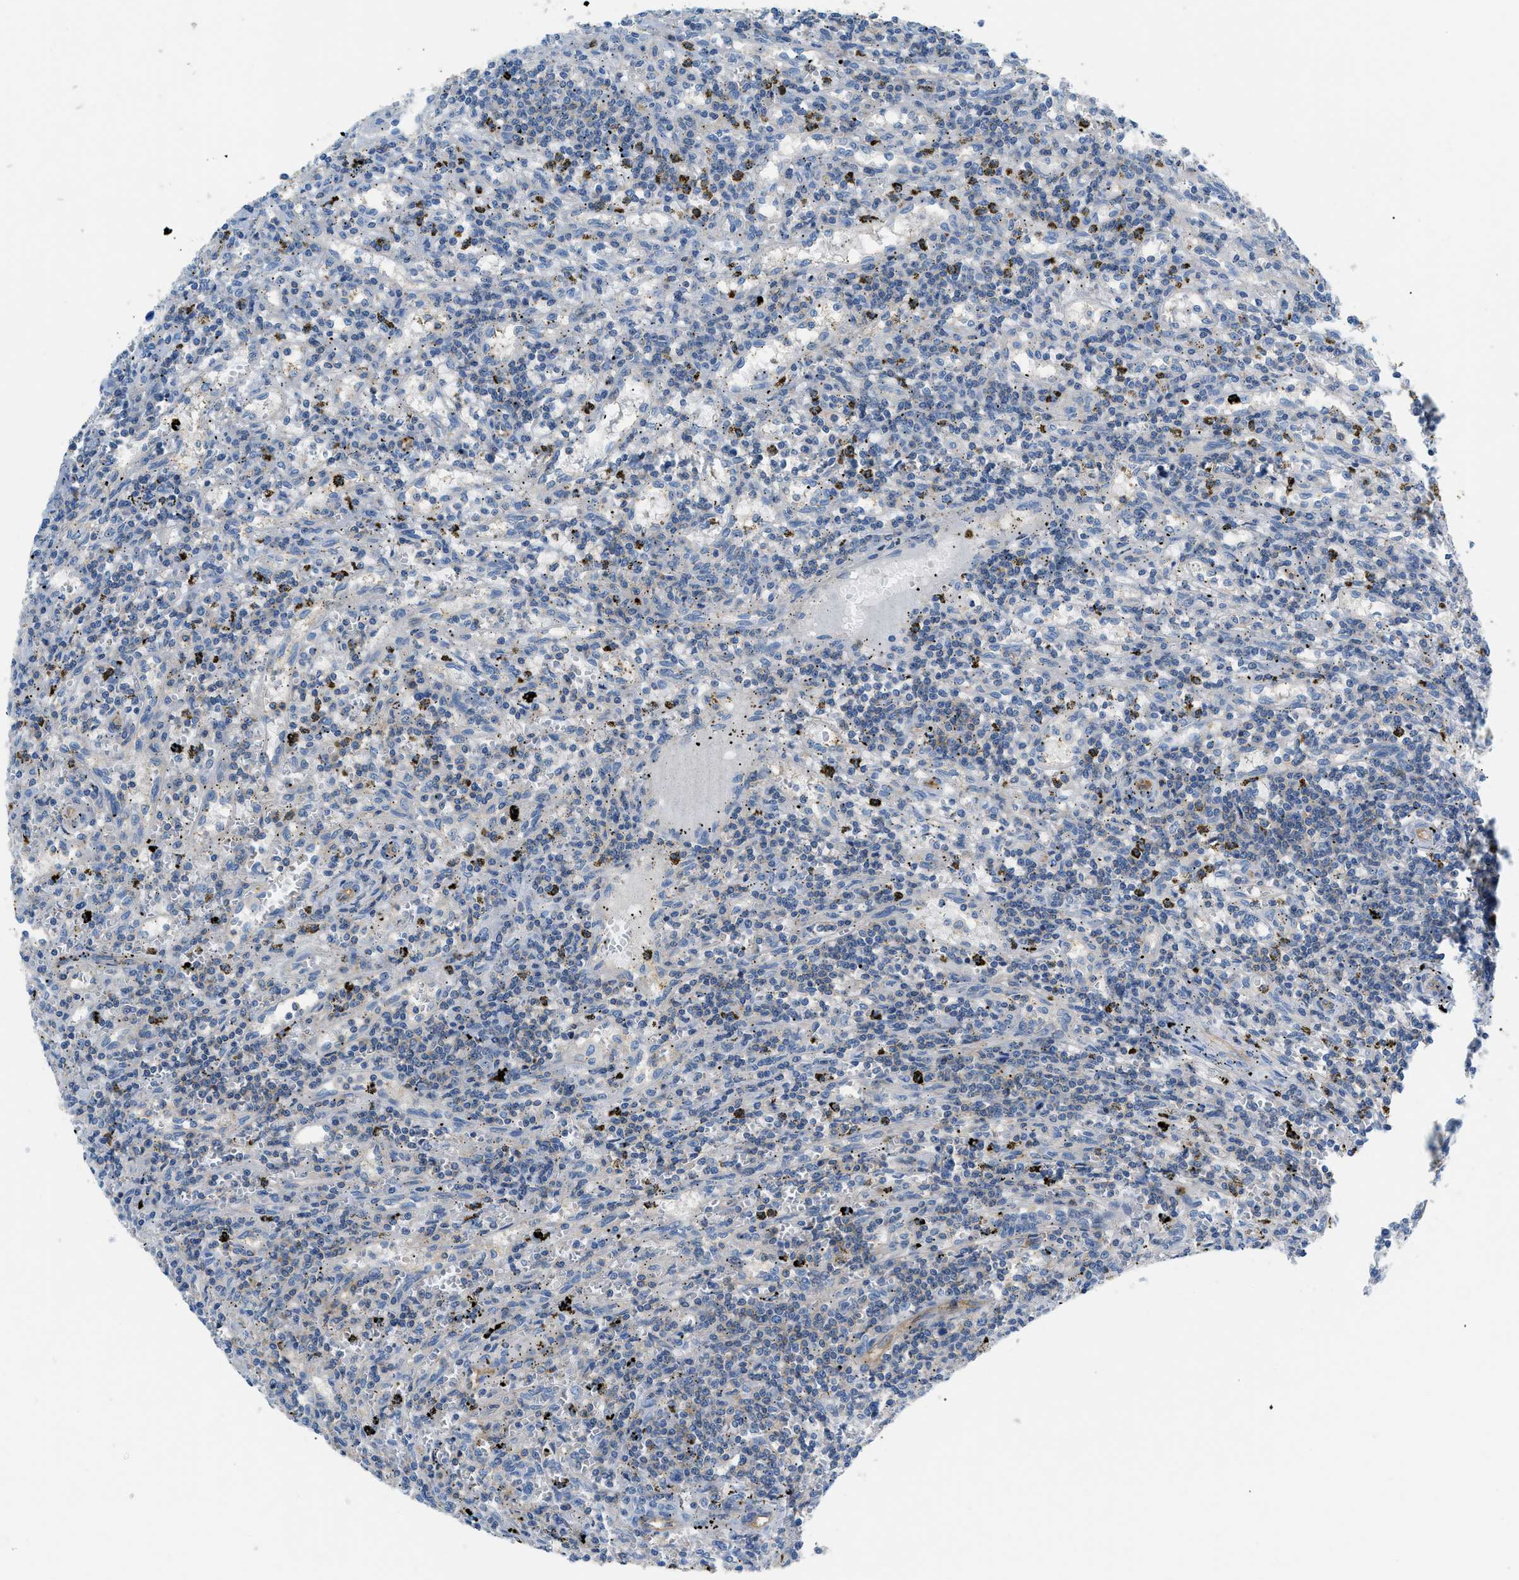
{"staining": {"intensity": "weak", "quantity": "<25%", "location": "cytoplasmic/membranous"}, "tissue": "lymphoma", "cell_type": "Tumor cells", "image_type": "cancer", "snomed": [{"axis": "morphology", "description": "Malignant lymphoma, non-Hodgkin's type, Low grade"}, {"axis": "topography", "description": "Spleen"}], "caption": "Immunohistochemical staining of human lymphoma displays no significant expression in tumor cells. Nuclei are stained in blue.", "gene": "ORAI1", "patient": {"sex": "male", "age": 76}}